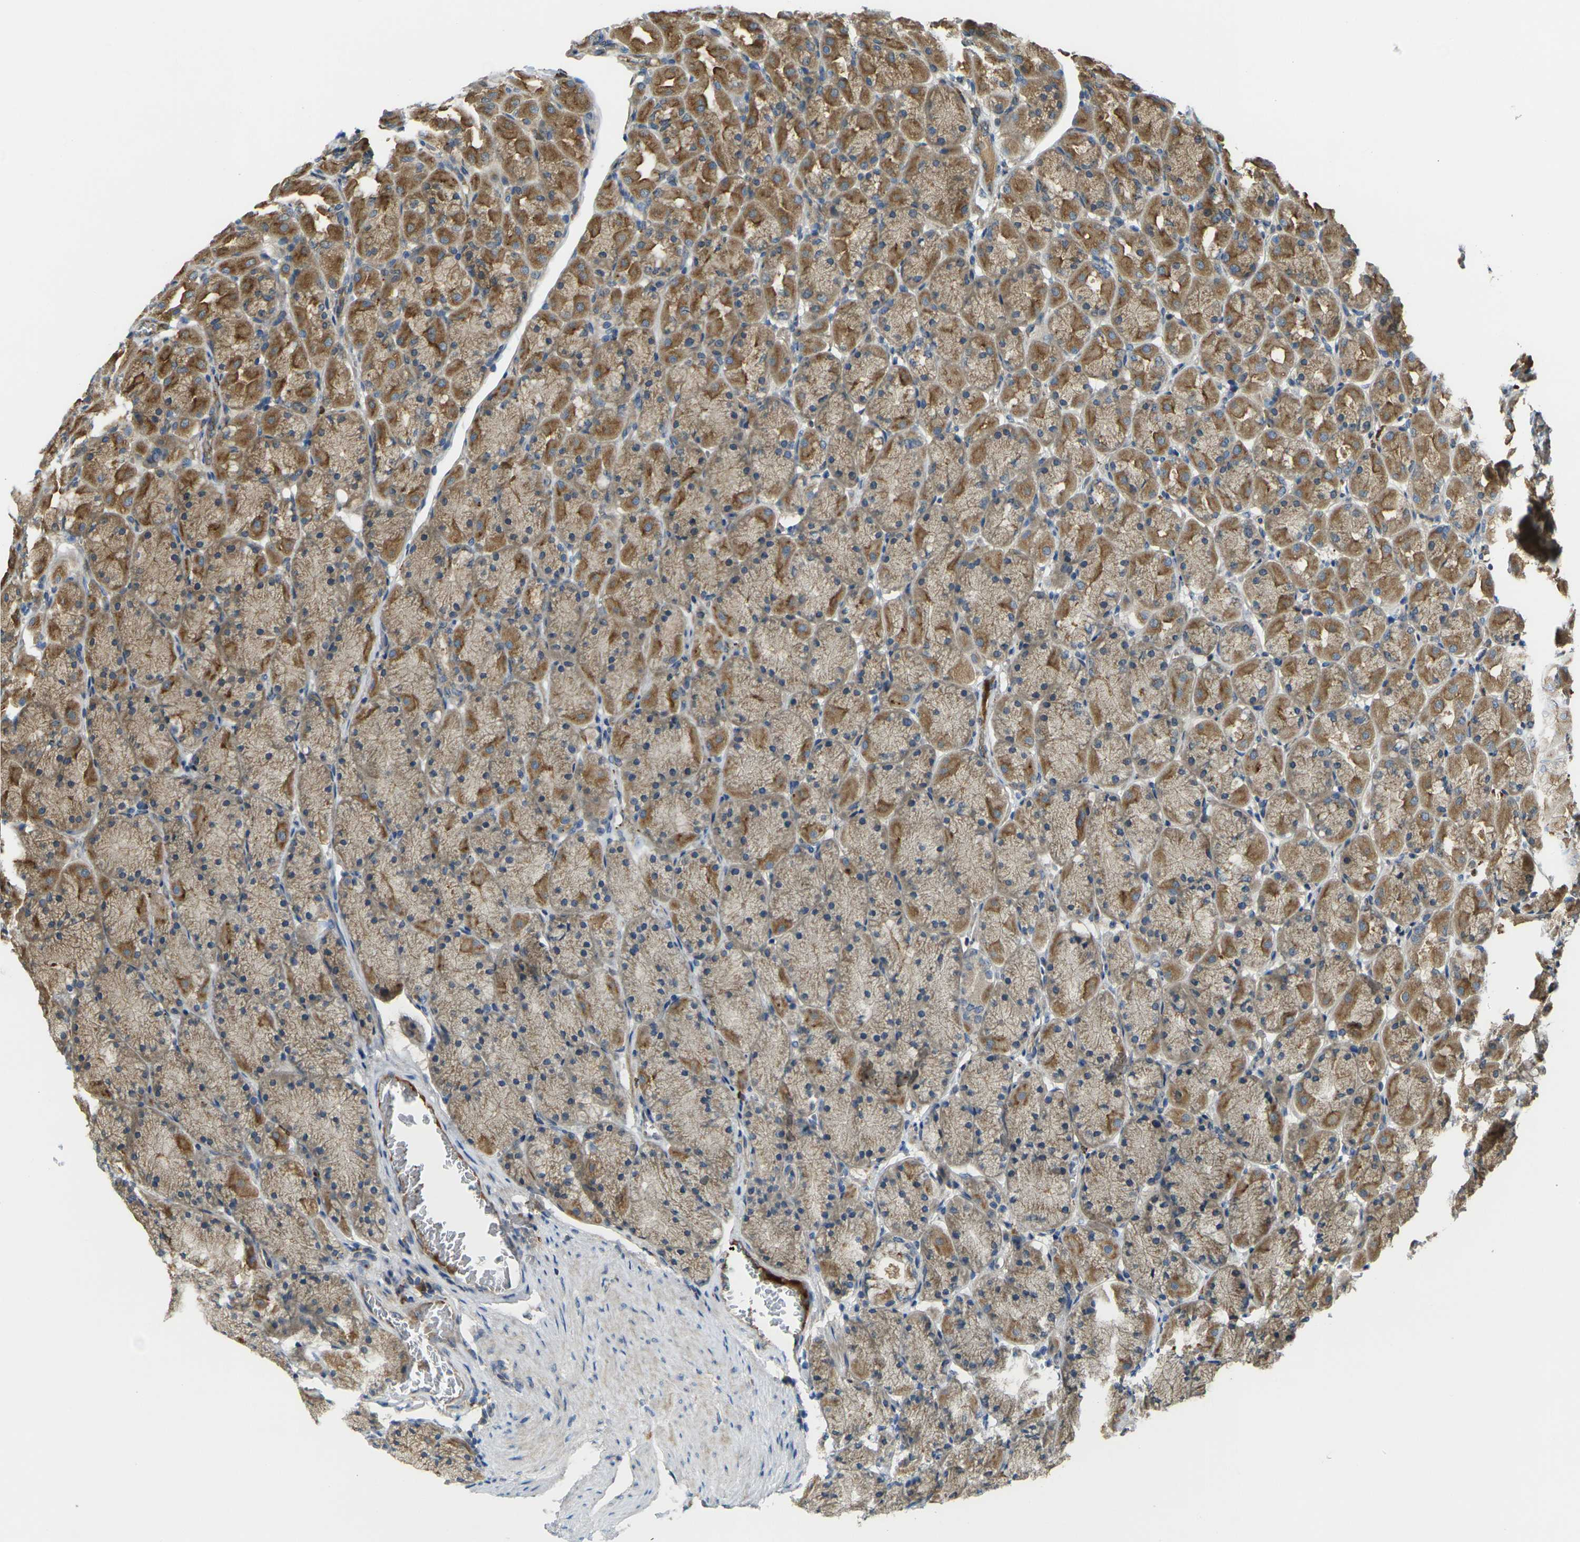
{"staining": {"intensity": "moderate", "quantity": ">75%", "location": "cytoplasmic/membranous"}, "tissue": "stomach", "cell_type": "Glandular cells", "image_type": "normal", "snomed": [{"axis": "morphology", "description": "Normal tissue, NOS"}, {"axis": "topography", "description": "Stomach, upper"}], "caption": "An IHC image of benign tissue is shown. Protein staining in brown shows moderate cytoplasmic/membranous positivity in stomach within glandular cells. The staining is performed using DAB brown chromogen to label protein expression. The nuclei are counter-stained blue using hematoxylin.", "gene": "FZD1", "patient": {"sex": "female", "age": 56}}